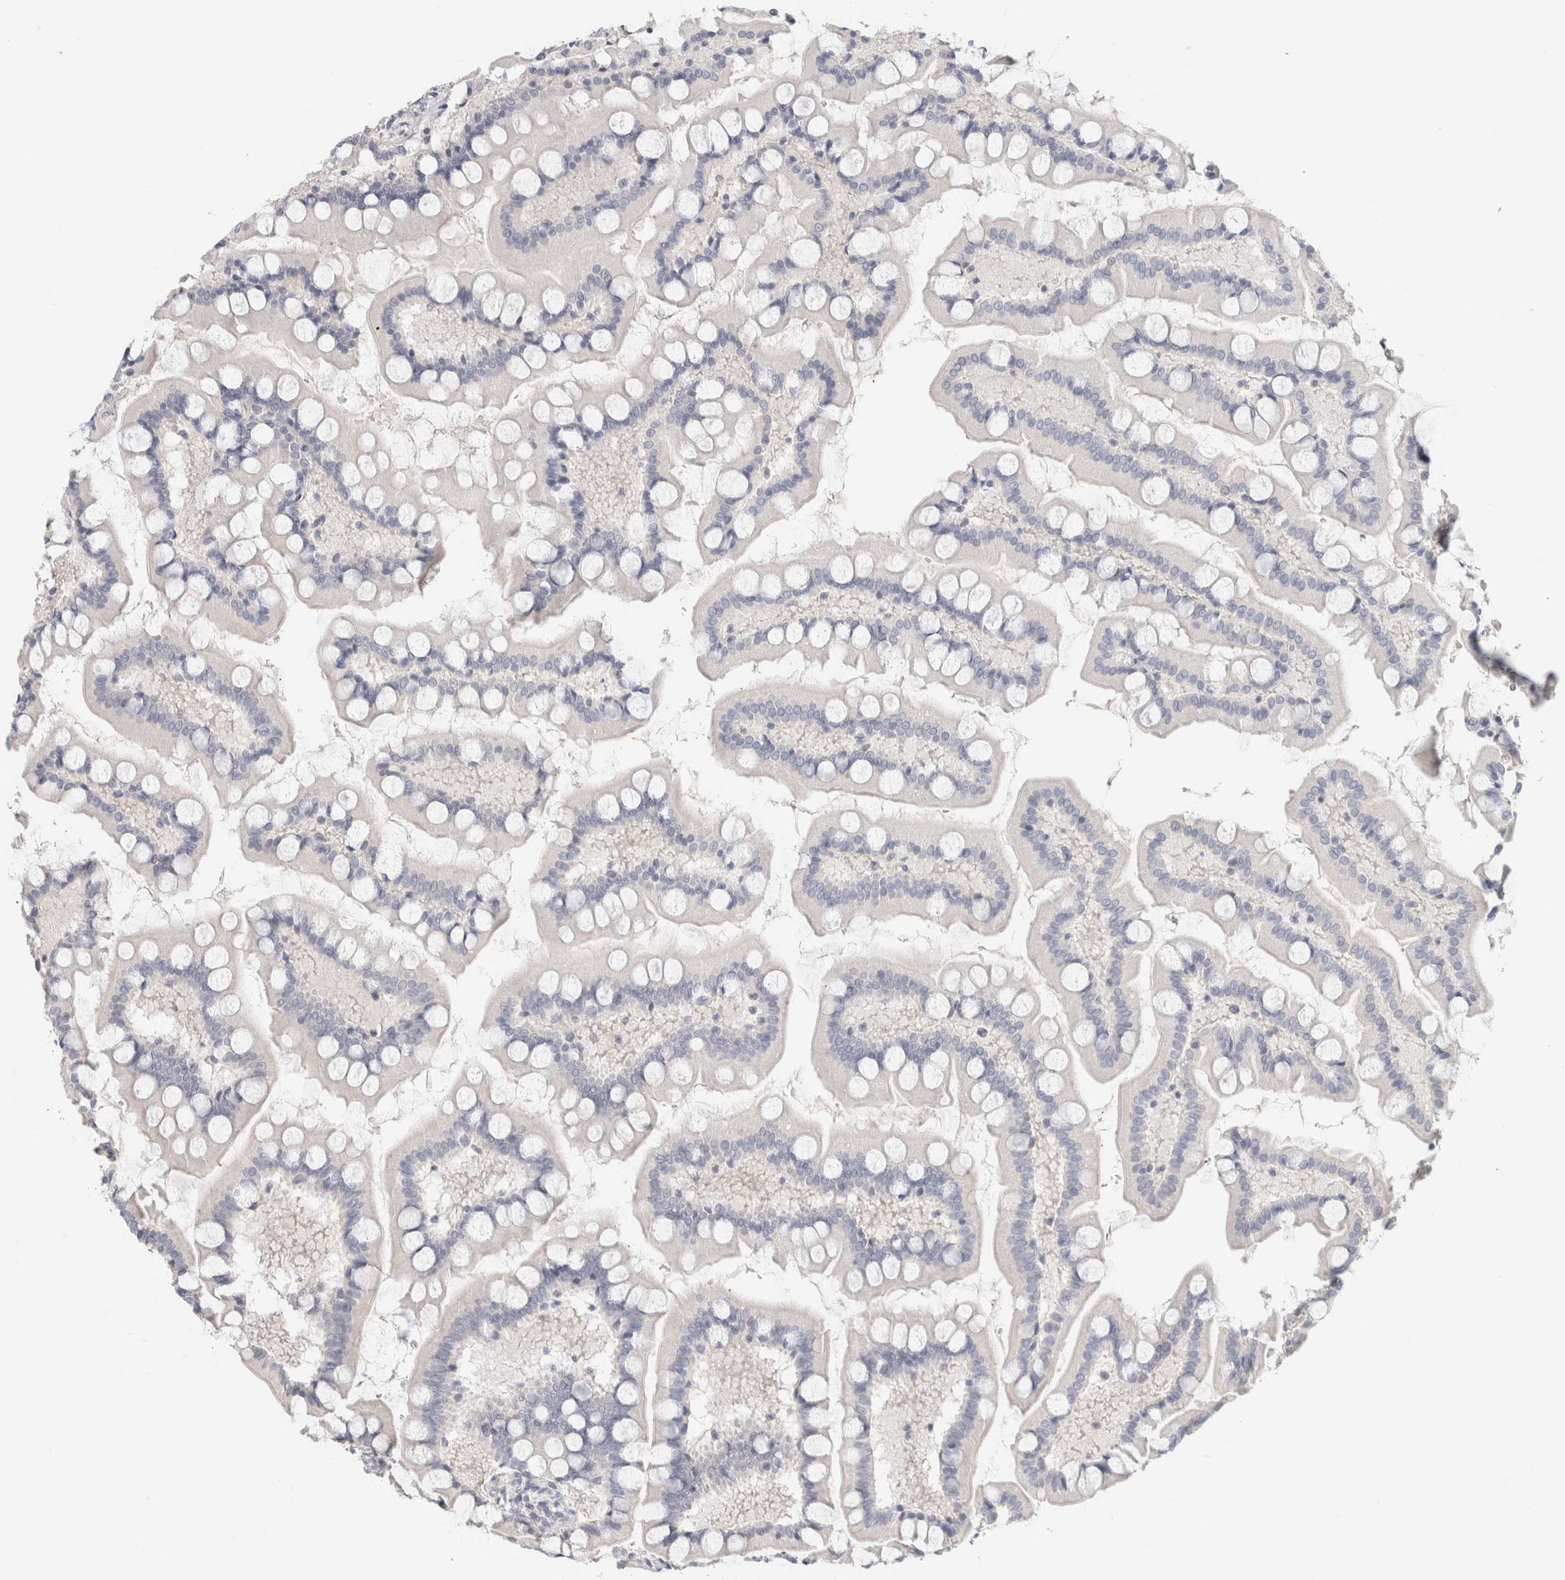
{"staining": {"intensity": "negative", "quantity": "none", "location": "none"}, "tissue": "small intestine", "cell_type": "Glandular cells", "image_type": "normal", "snomed": [{"axis": "morphology", "description": "Normal tissue, NOS"}, {"axis": "topography", "description": "Small intestine"}], "caption": "IHC of benign small intestine demonstrates no staining in glandular cells.", "gene": "SPRTN", "patient": {"sex": "male", "age": 41}}